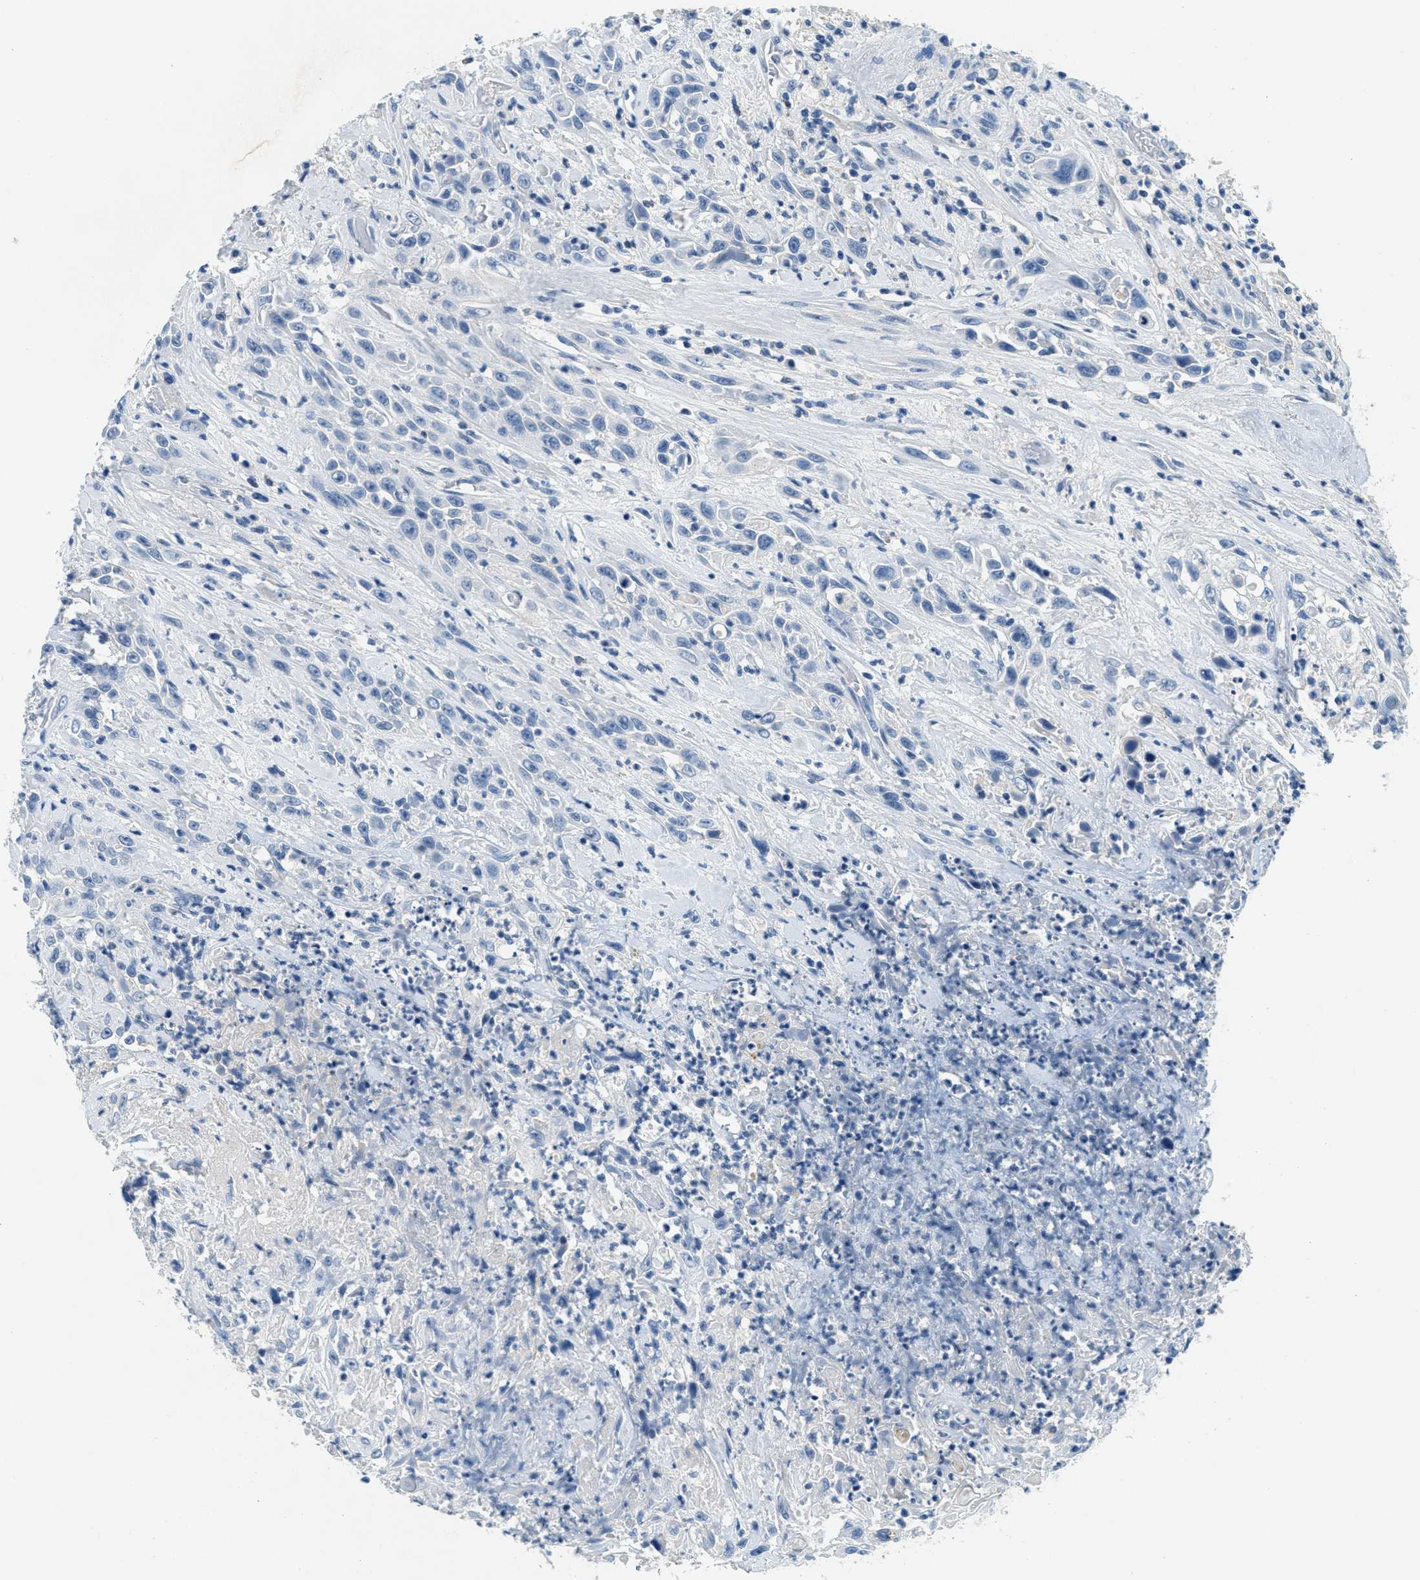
{"staining": {"intensity": "negative", "quantity": "none", "location": "none"}, "tissue": "urothelial cancer", "cell_type": "Tumor cells", "image_type": "cancer", "snomed": [{"axis": "morphology", "description": "Urothelial carcinoma, High grade"}, {"axis": "topography", "description": "Urinary bladder"}], "caption": "Immunohistochemistry of high-grade urothelial carcinoma reveals no expression in tumor cells. Nuclei are stained in blue.", "gene": "A2M", "patient": {"sex": "female", "age": 84}}